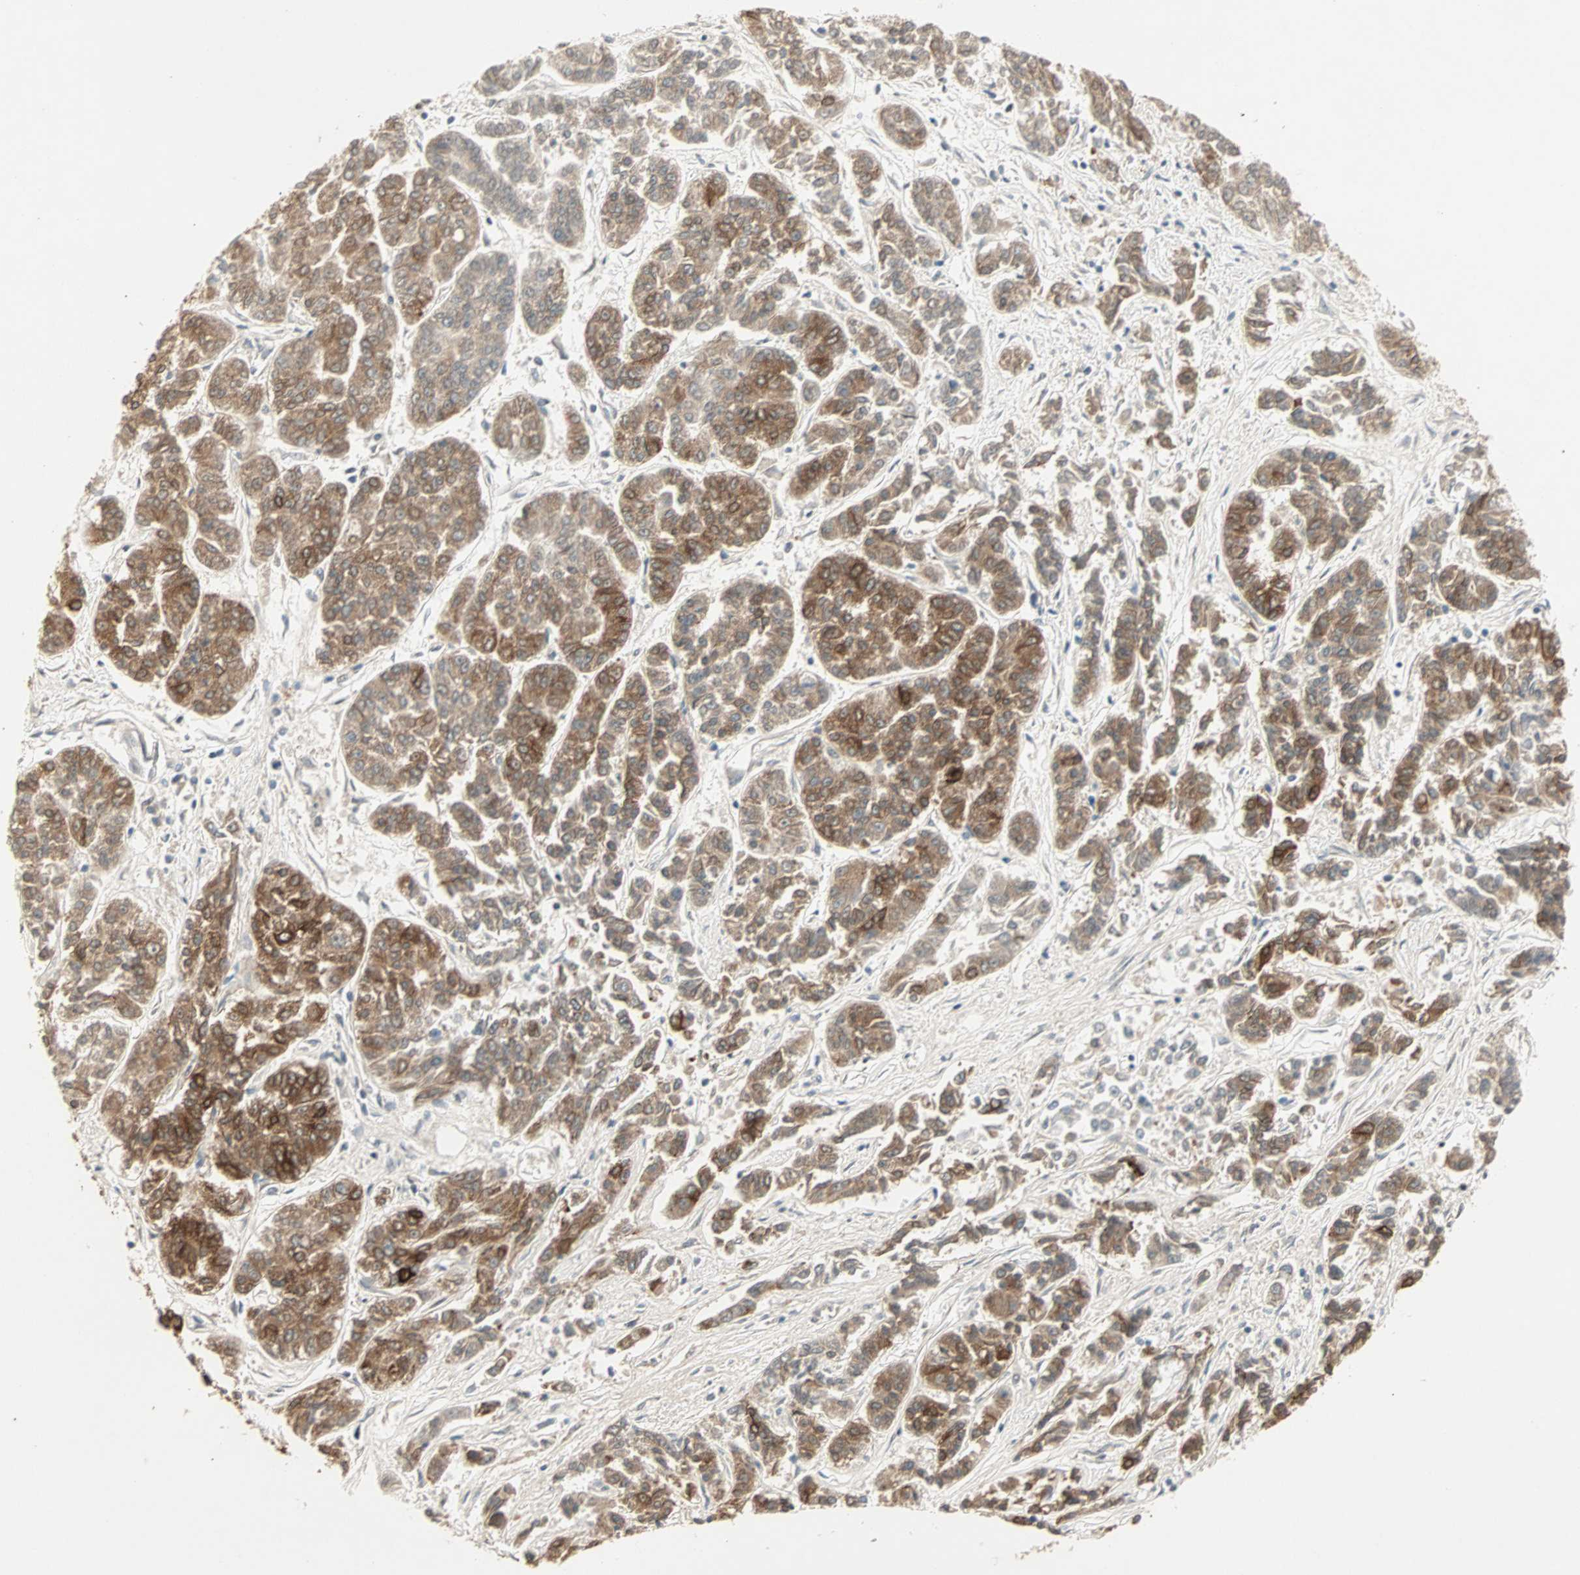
{"staining": {"intensity": "moderate", "quantity": ">75%", "location": "cytoplasmic/membranous"}, "tissue": "lung cancer", "cell_type": "Tumor cells", "image_type": "cancer", "snomed": [{"axis": "morphology", "description": "Adenocarcinoma, NOS"}, {"axis": "topography", "description": "Lung"}], "caption": "An immunohistochemistry (IHC) photomicrograph of tumor tissue is shown. Protein staining in brown shows moderate cytoplasmic/membranous positivity in adenocarcinoma (lung) within tumor cells. The protein is stained brown, and the nuclei are stained in blue (DAB IHC with brightfield microscopy, high magnification).", "gene": "ACSL5", "patient": {"sex": "male", "age": 84}}